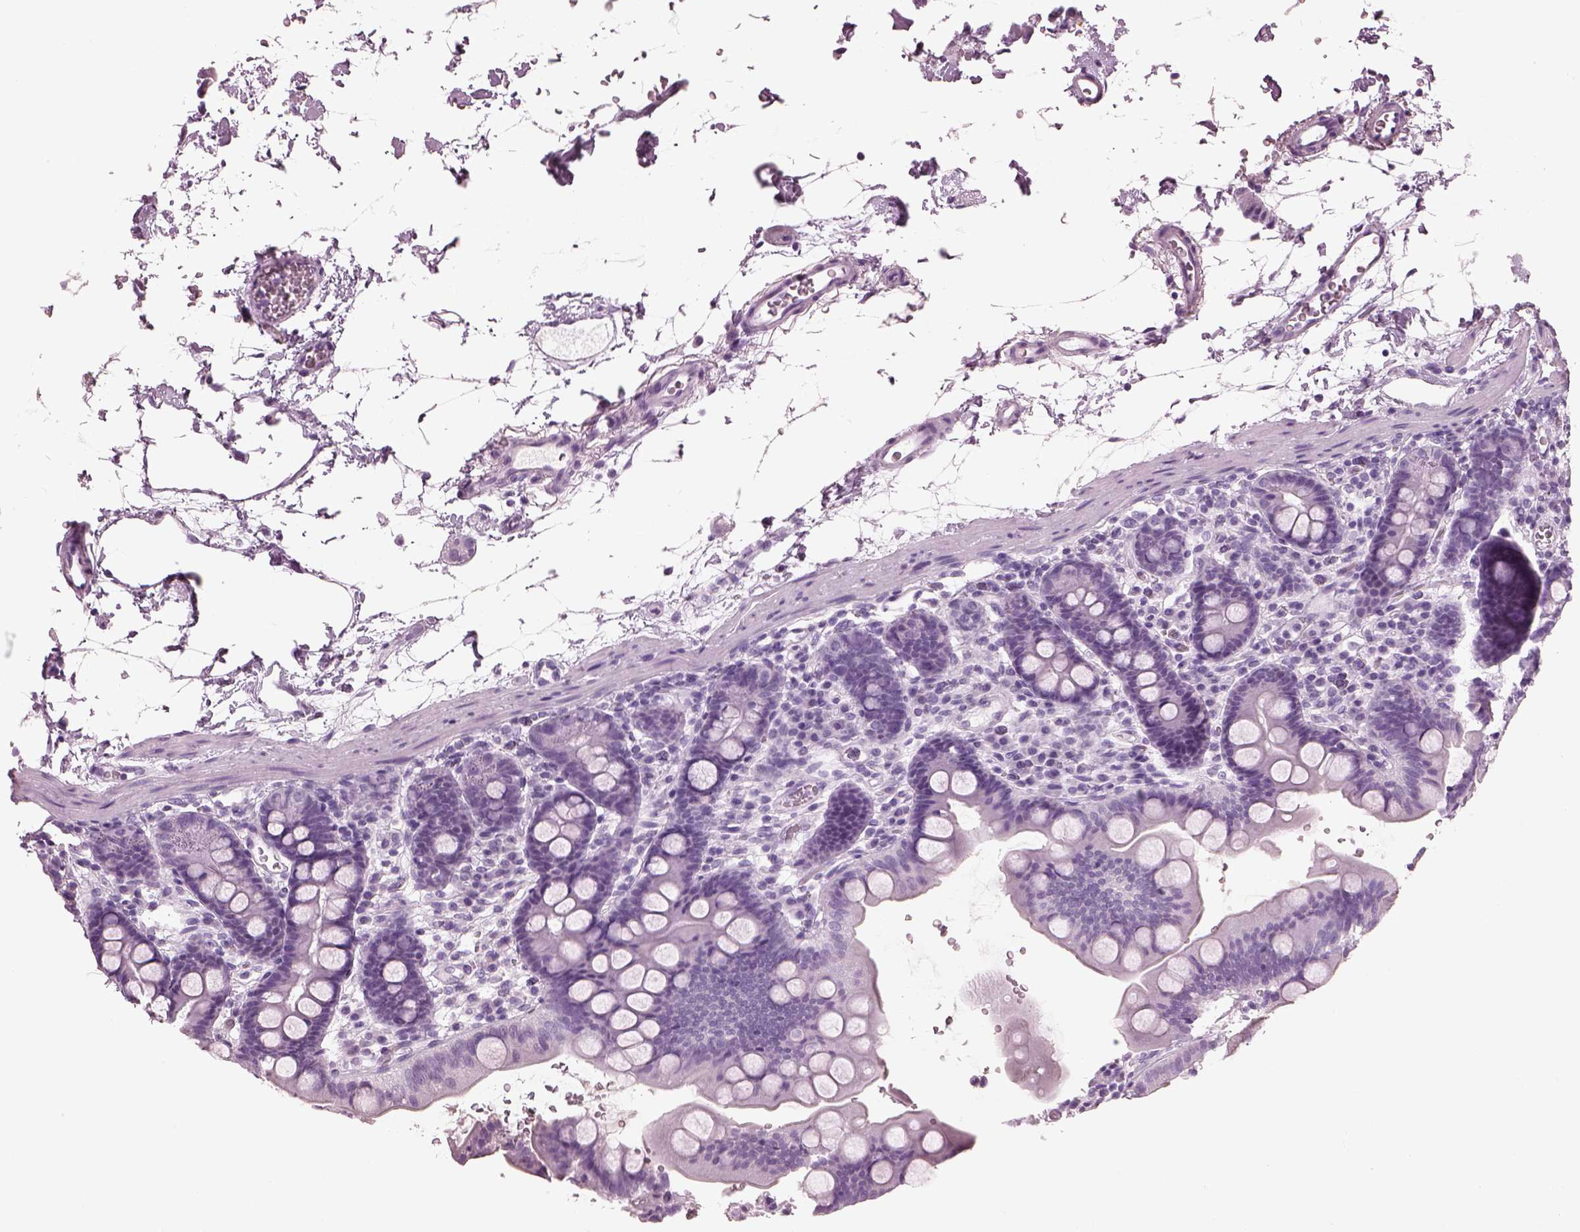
{"staining": {"intensity": "negative", "quantity": "none", "location": "none"}, "tissue": "duodenum", "cell_type": "Glandular cells", "image_type": "normal", "snomed": [{"axis": "morphology", "description": "Normal tissue, NOS"}, {"axis": "topography", "description": "Duodenum"}], "caption": "A micrograph of duodenum stained for a protein demonstrates no brown staining in glandular cells. (DAB (3,3'-diaminobenzidine) immunohistochemistry (IHC) with hematoxylin counter stain).", "gene": "PACRG", "patient": {"sex": "male", "age": 59}}